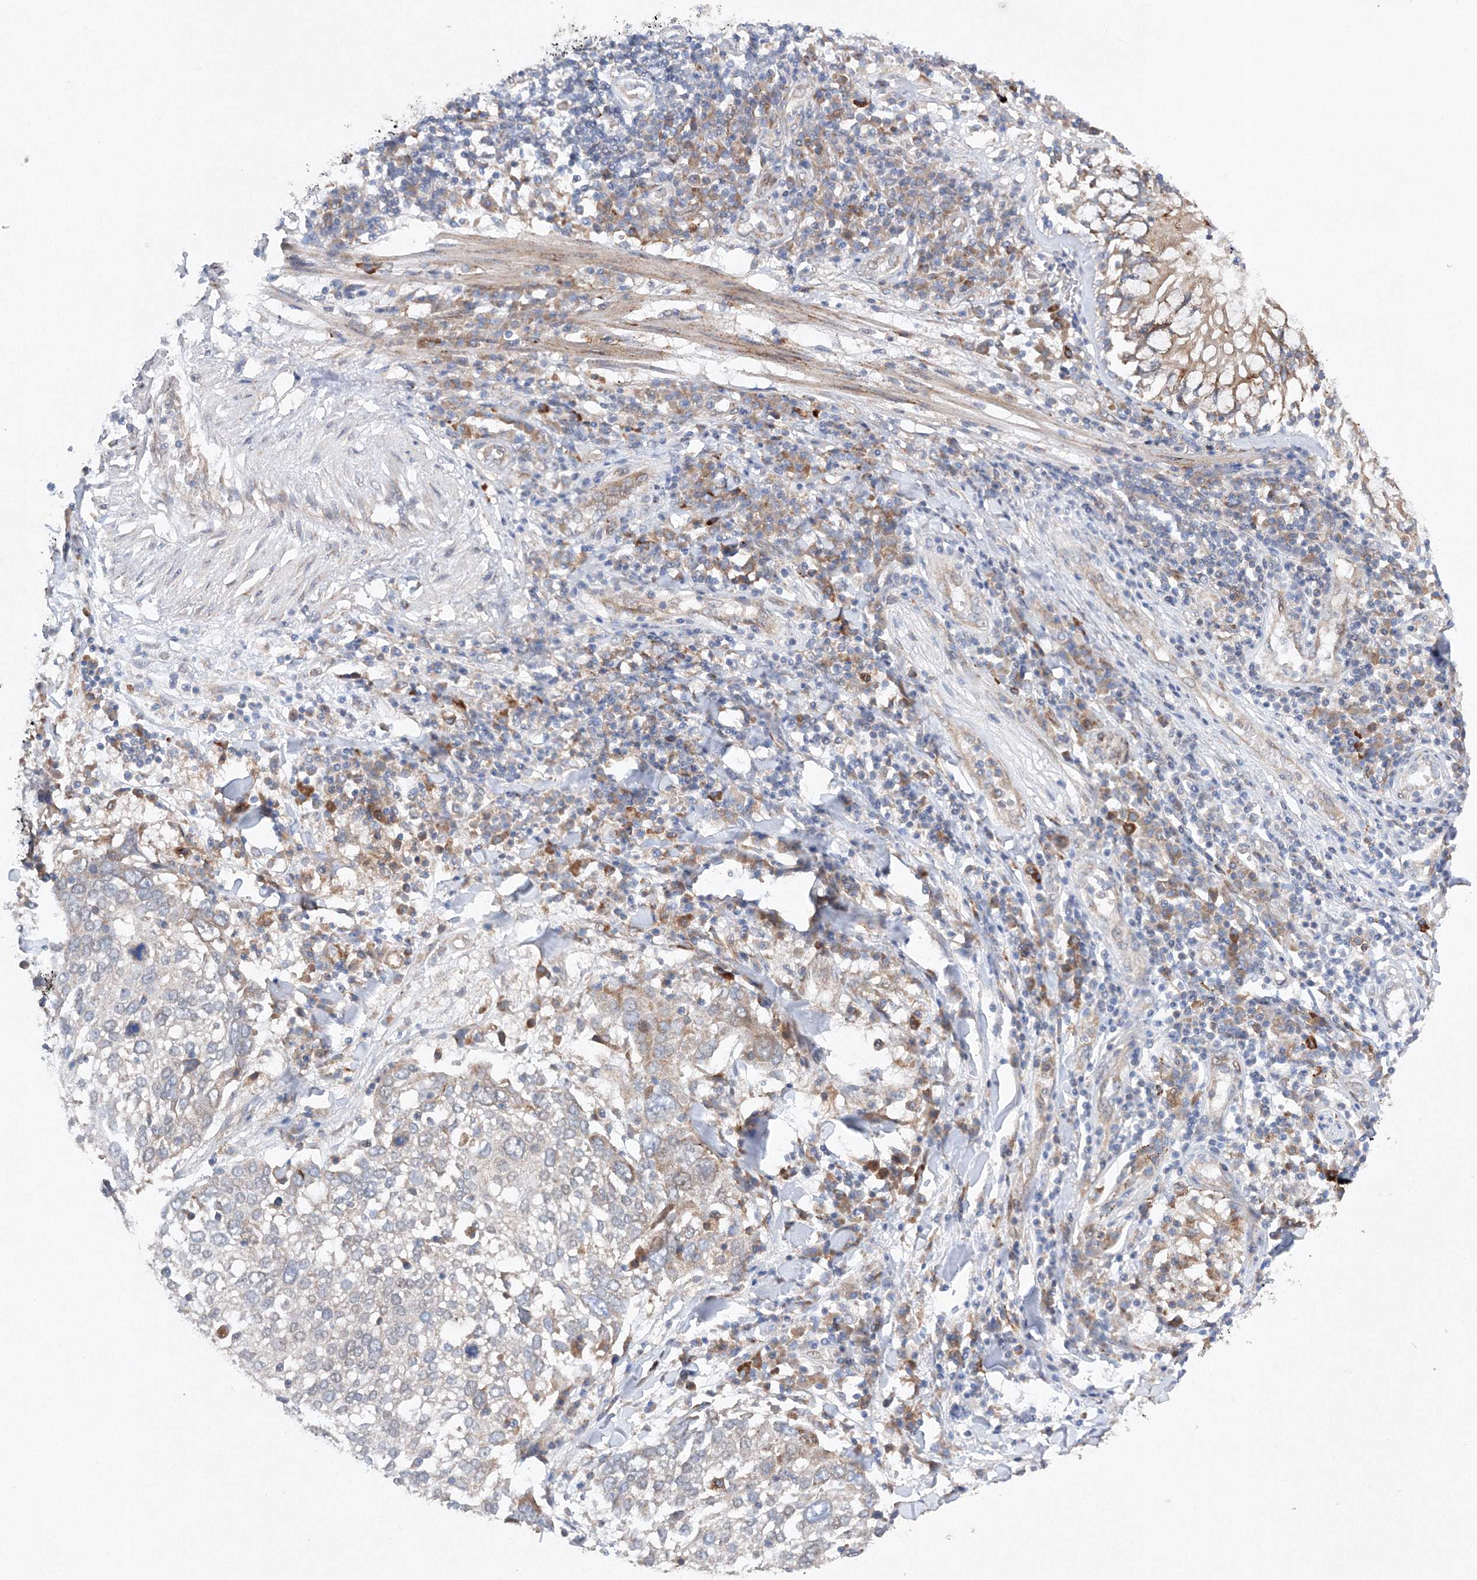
{"staining": {"intensity": "weak", "quantity": "<25%", "location": "cytoplasmic/membranous"}, "tissue": "lung cancer", "cell_type": "Tumor cells", "image_type": "cancer", "snomed": [{"axis": "morphology", "description": "Squamous cell carcinoma, NOS"}, {"axis": "topography", "description": "Lung"}], "caption": "DAB immunohistochemical staining of human squamous cell carcinoma (lung) exhibits no significant staining in tumor cells. Nuclei are stained in blue.", "gene": "SLC36A1", "patient": {"sex": "male", "age": 65}}